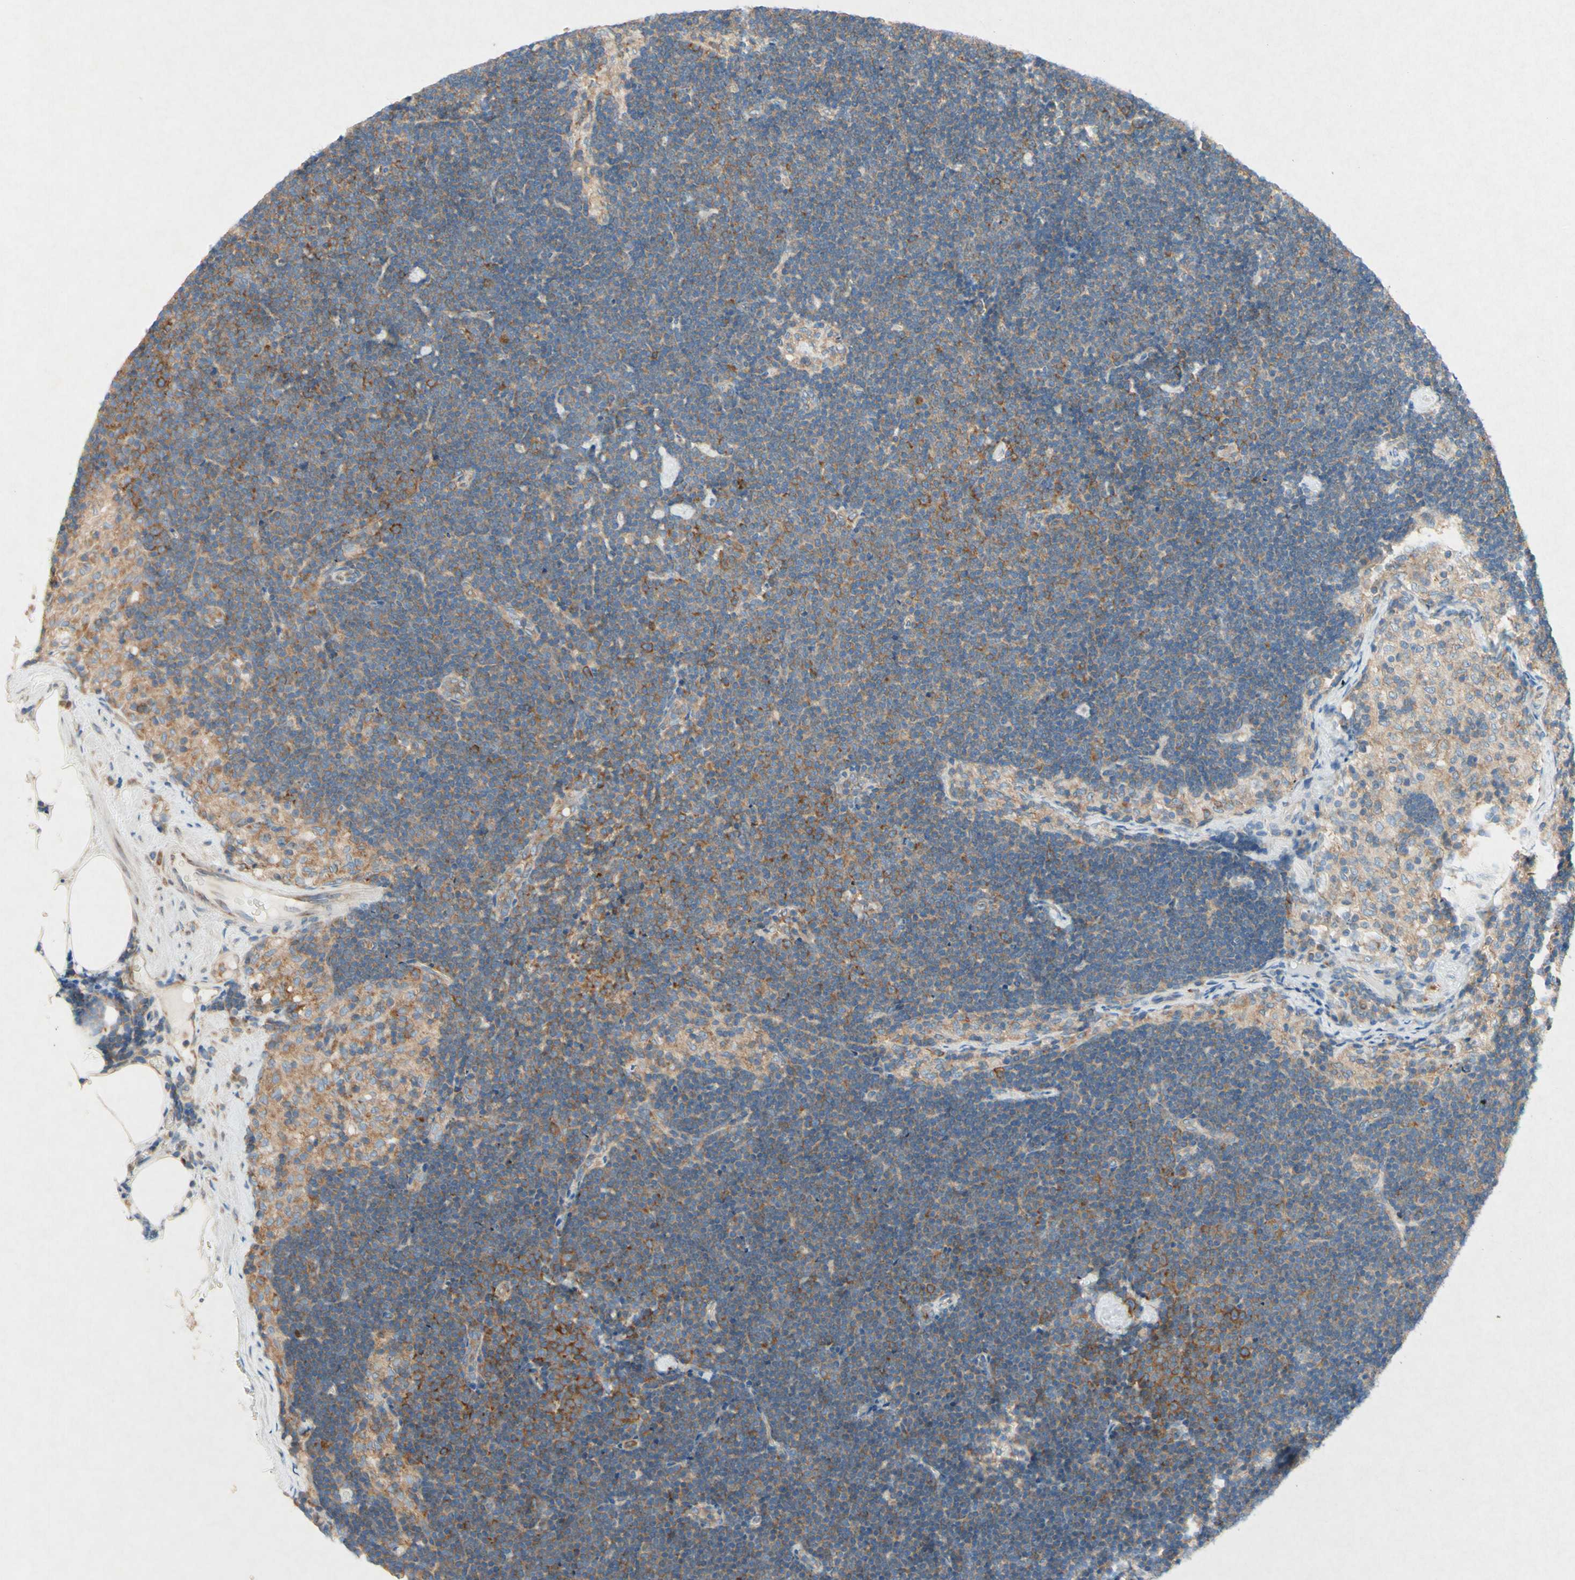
{"staining": {"intensity": "strong", "quantity": "25%-75%", "location": "cytoplasmic/membranous"}, "tissue": "lymph node", "cell_type": "Germinal center cells", "image_type": "normal", "snomed": [{"axis": "morphology", "description": "Normal tissue, NOS"}, {"axis": "topography", "description": "Lymph node"}], "caption": "Immunohistochemical staining of benign lymph node shows strong cytoplasmic/membranous protein expression in approximately 25%-75% of germinal center cells. (DAB = brown stain, brightfield microscopy at high magnification).", "gene": "PABPC1", "patient": {"sex": "male", "age": 63}}